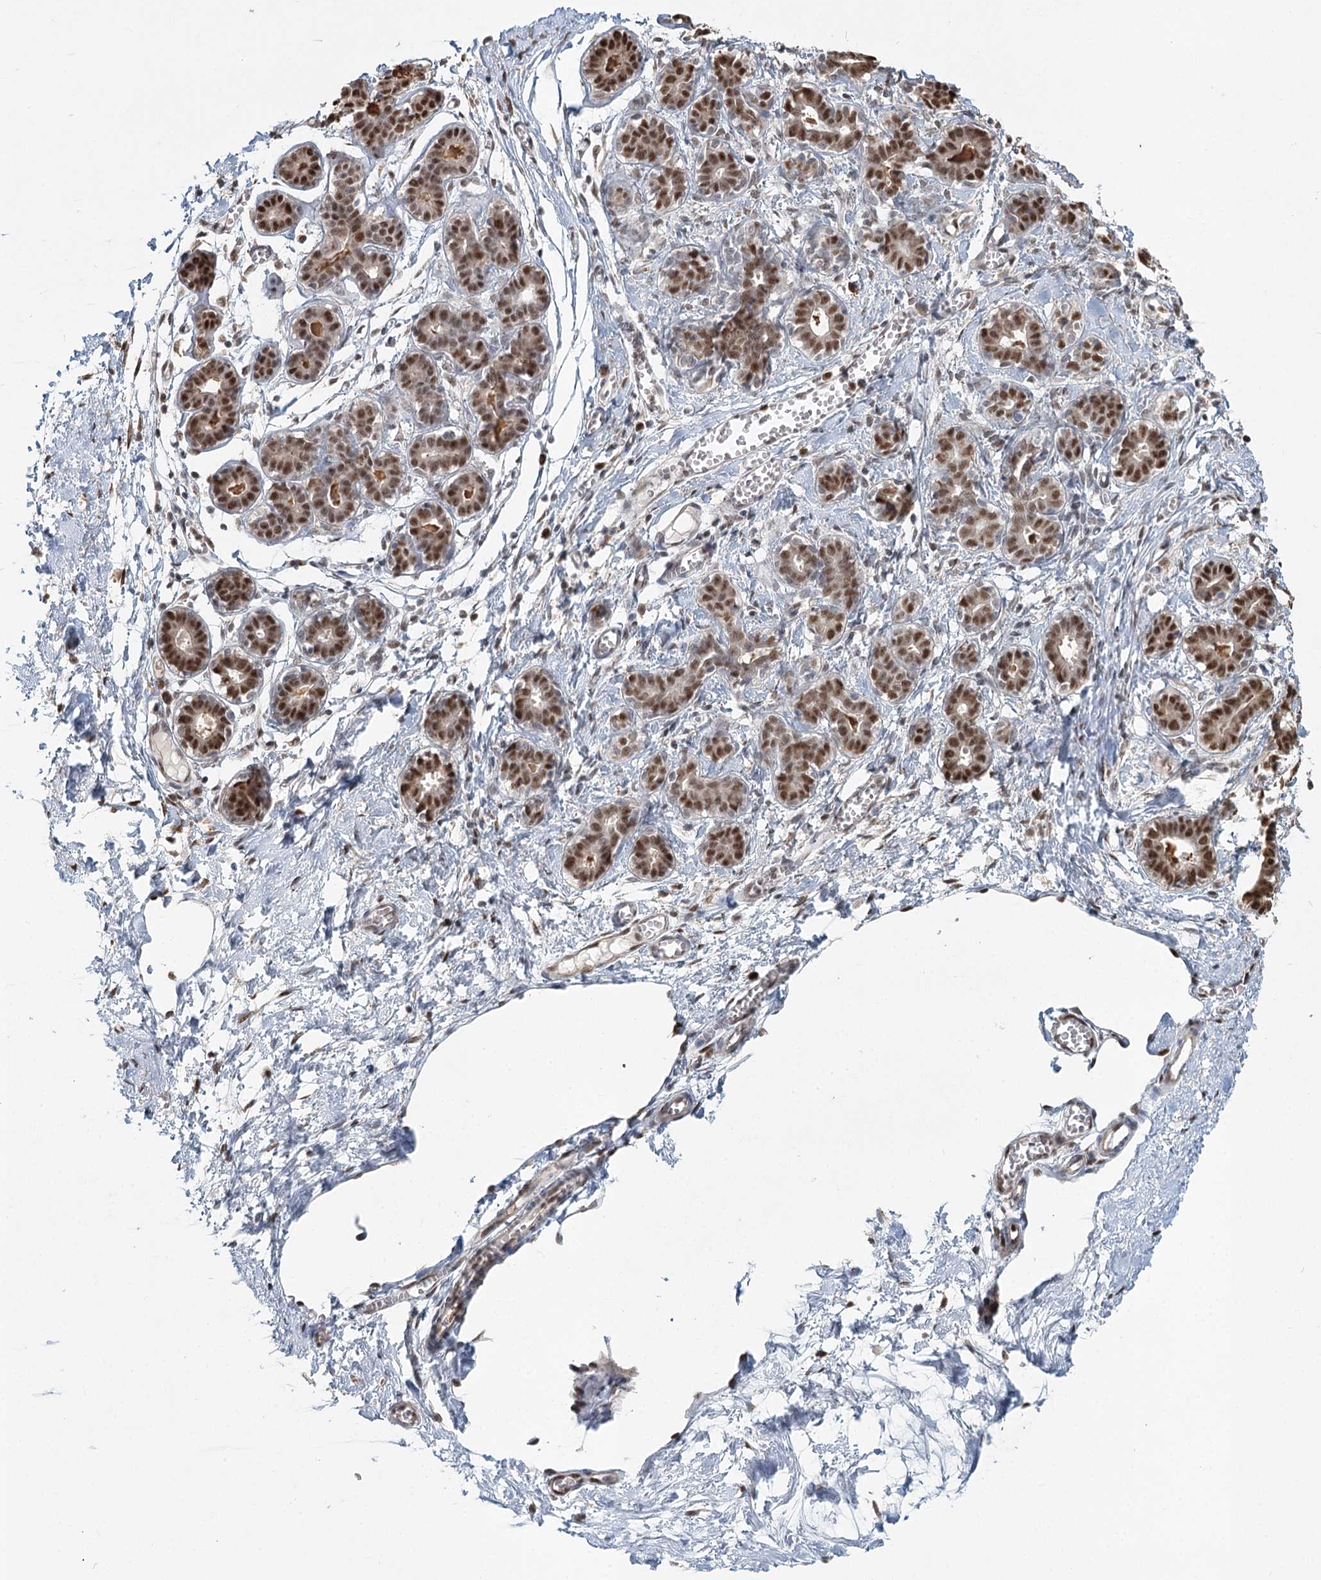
{"staining": {"intensity": "moderate", "quantity": ">75%", "location": "nuclear"}, "tissue": "breast", "cell_type": "Adipocytes", "image_type": "normal", "snomed": [{"axis": "morphology", "description": "Normal tissue, NOS"}, {"axis": "topography", "description": "Breast"}], "caption": "Adipocytes exhibit moderate nuclear positivity in about >75% of cells in benign breast.", "gene": "GPALPP1", "patient": {"sex": "female", "age": 27}}